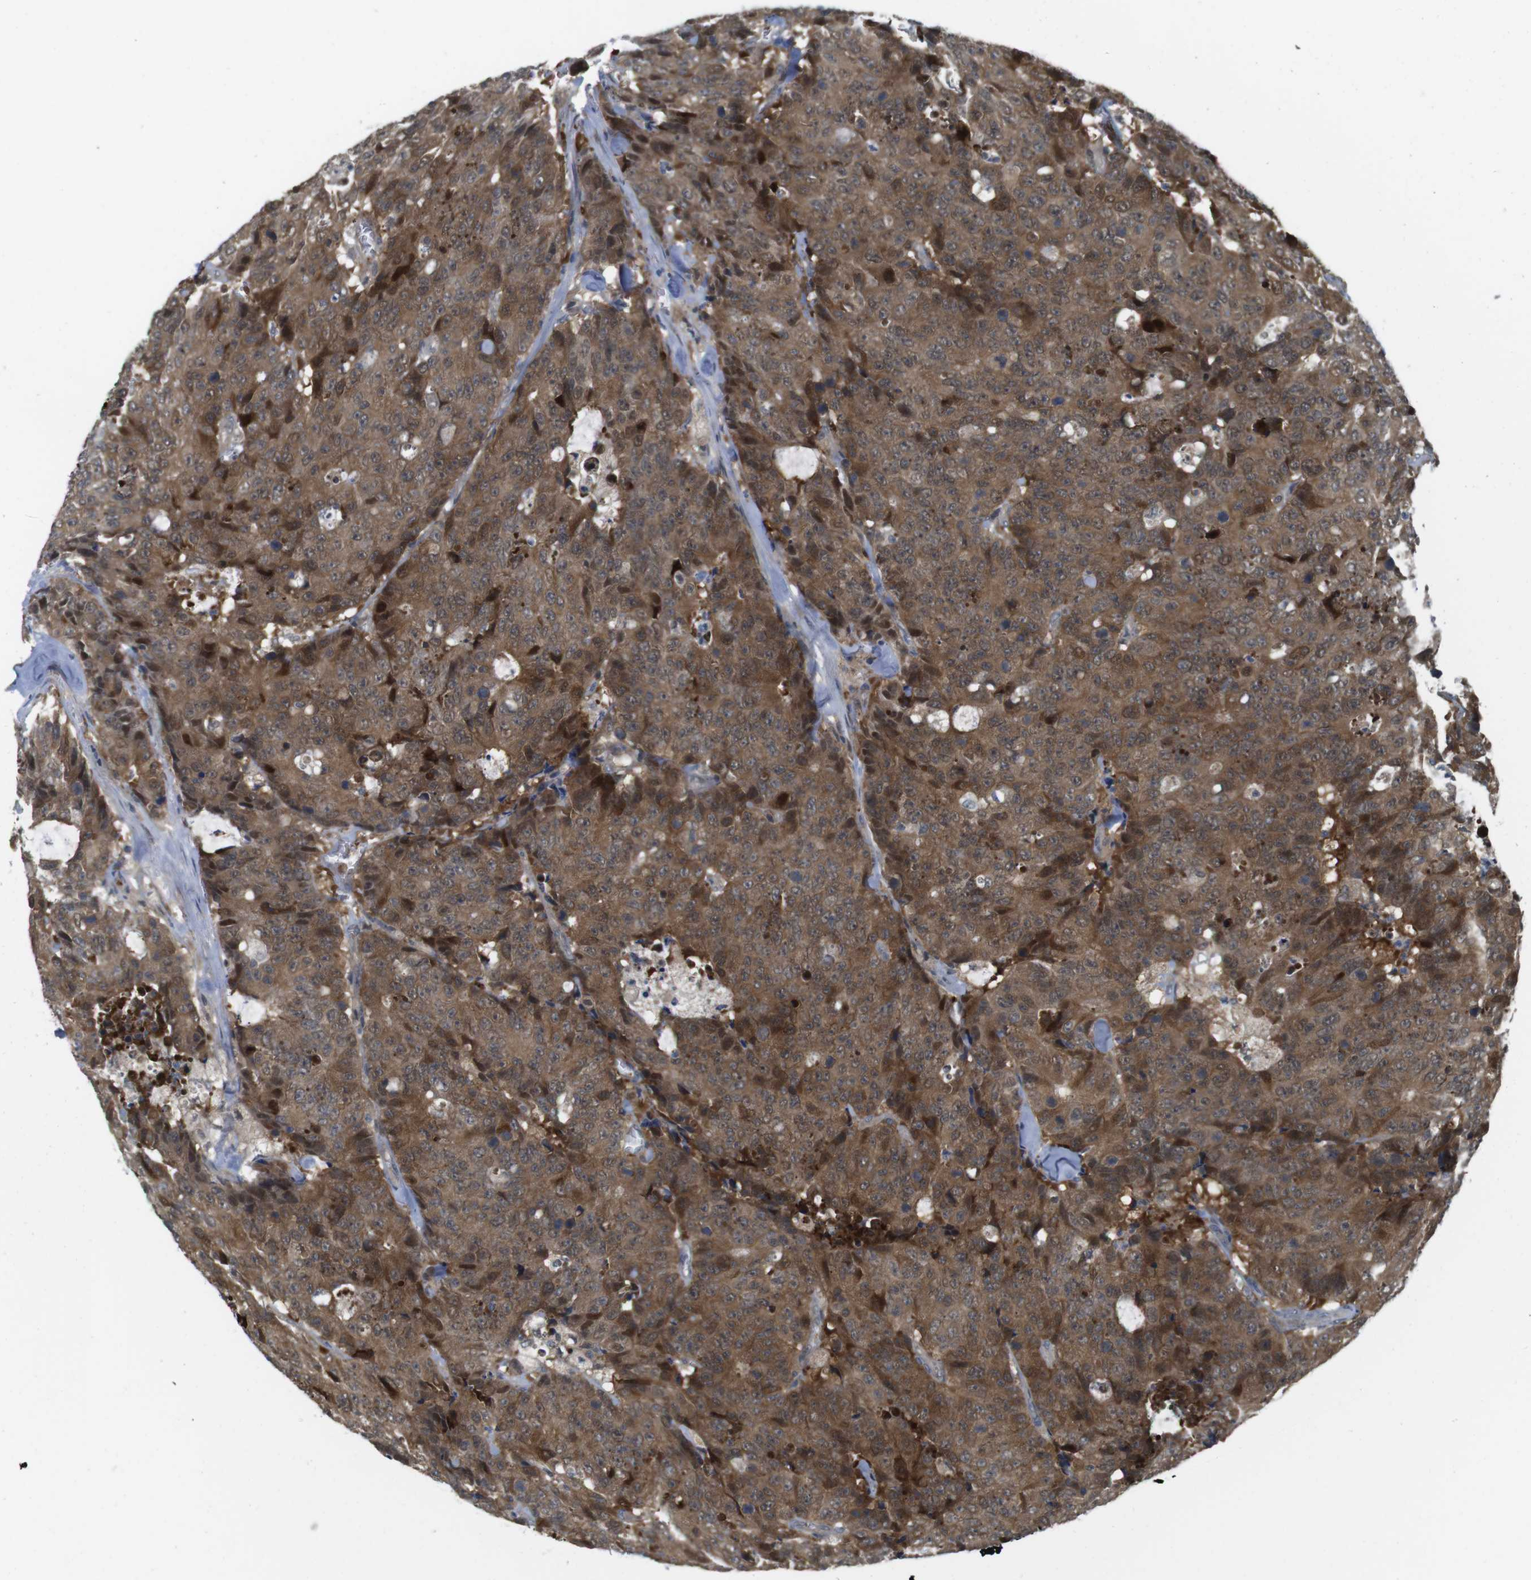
{"staining": {"intensity": "moderate", "quantity": ">75%", "location": "cytoplasmic/membranous"}, "tissue": "colorectal cancer", "cell_type": "Tumor cells", "image_type": "cancer", "snomed": [{"axis": "morphology", "description": "Adenocarcinoma, NOS"}, {"axis": "topography", "description": "Colon"}], "caption": "Immunohistochemistry (IHC) (DAB) staining of human colorectal cancer (adenocarcinoma) exhibits moderate cytoplasmic/membranous protein expression in approximately >75% of tumor cells. (DAB = brown stain, brightfield microscopy at high magnification).", "gene": "CASP2", "patient": {"sex": "female", "age": 86}}